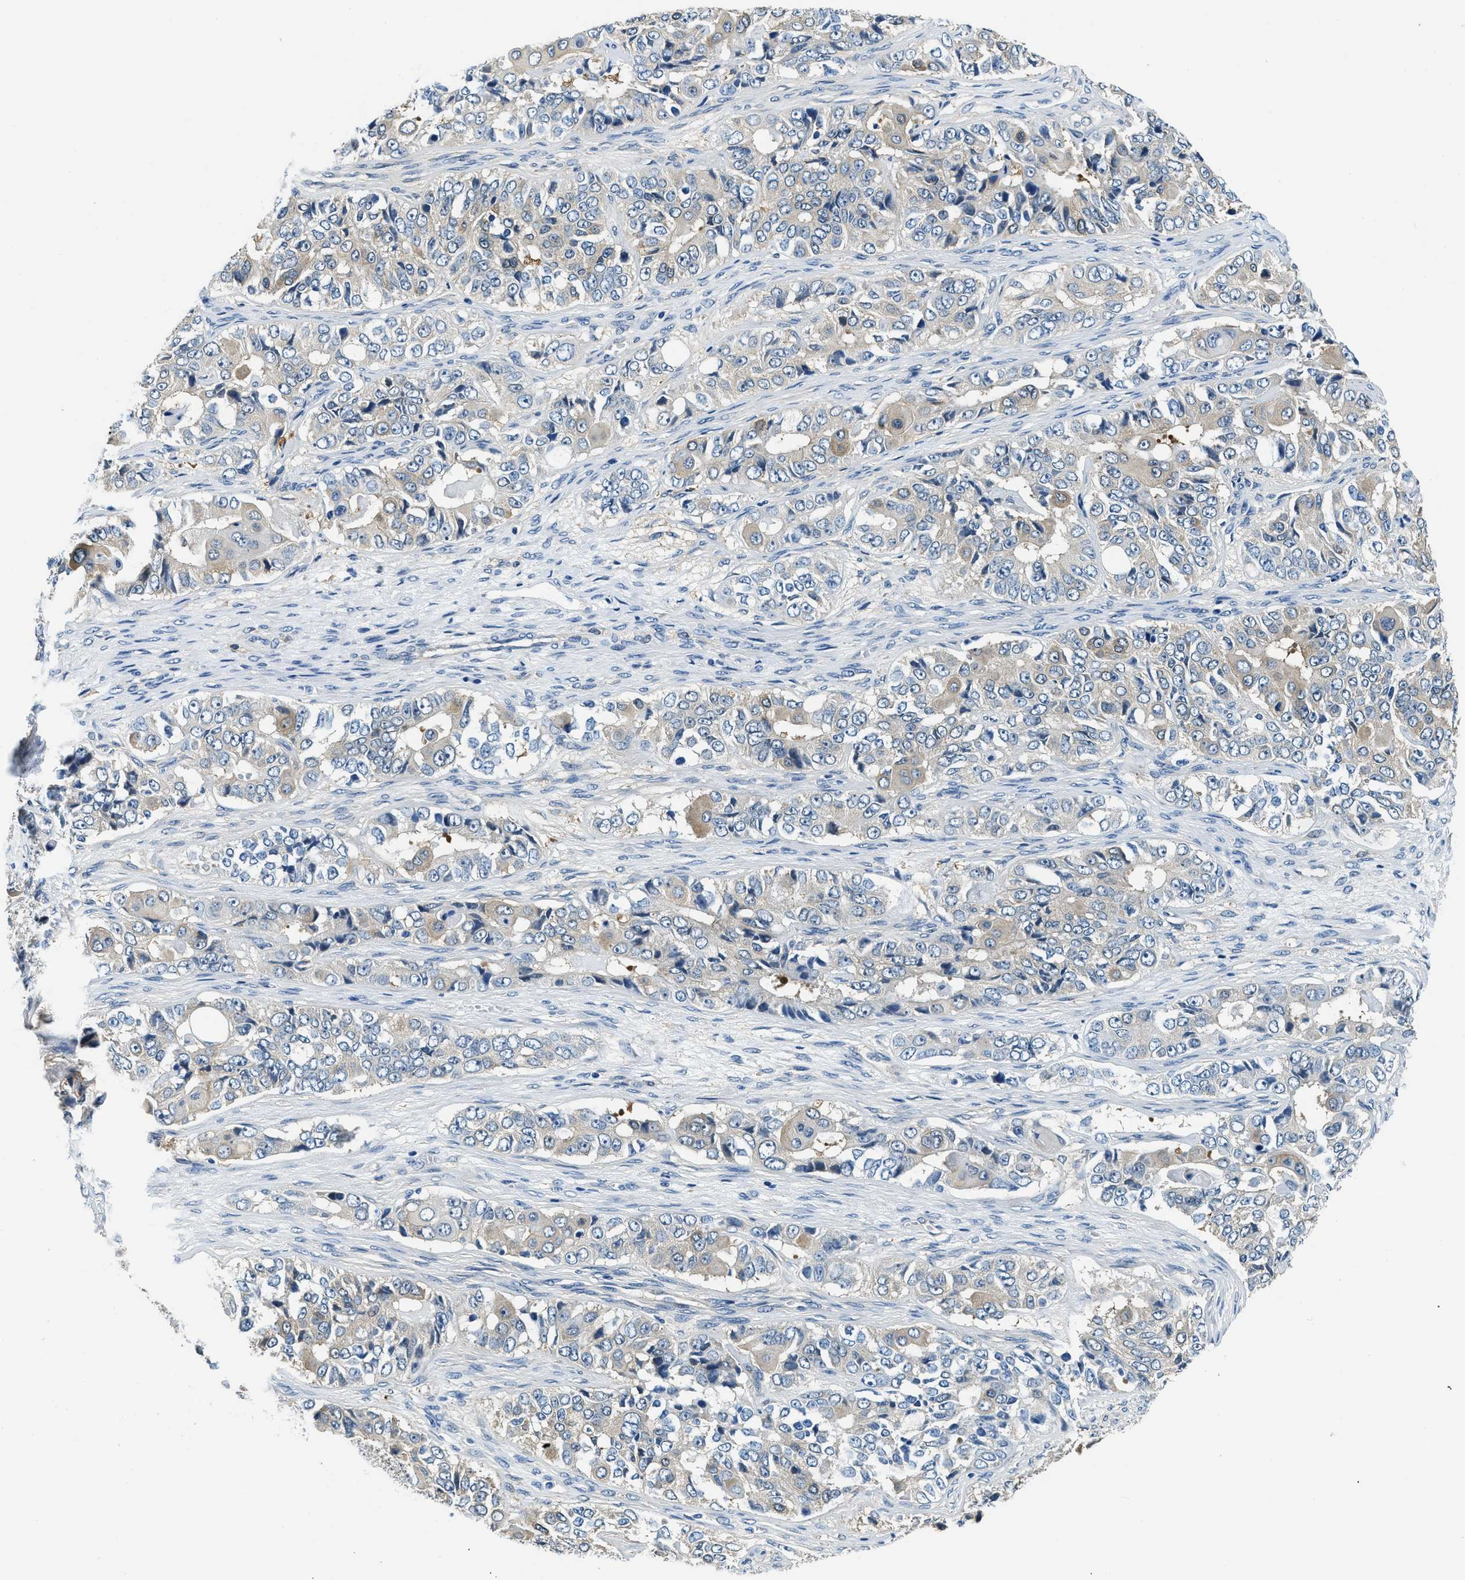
{"staining": {"intensity": "weak", "quantity": "25%-75%", "location": "cytoplasmic/membranous"}, "tissue": "ovarian cancer", "cell_type": "Tumor cells", "image_type": "cancer", "snomed": [{"axis": "morphology", "description": "Carcinoma, endometroid"}, {"axis": "topography", "description": "Ovary"}], "caption": "Immunohistochemical staining of human ovarian endometroid carcinoma reveals low levels of weak cytoplasmic/membranous staining in about 25%-75% of tumor cells.", "gene": "TWF1", "patient": {"sex": "female", "age": 51}}